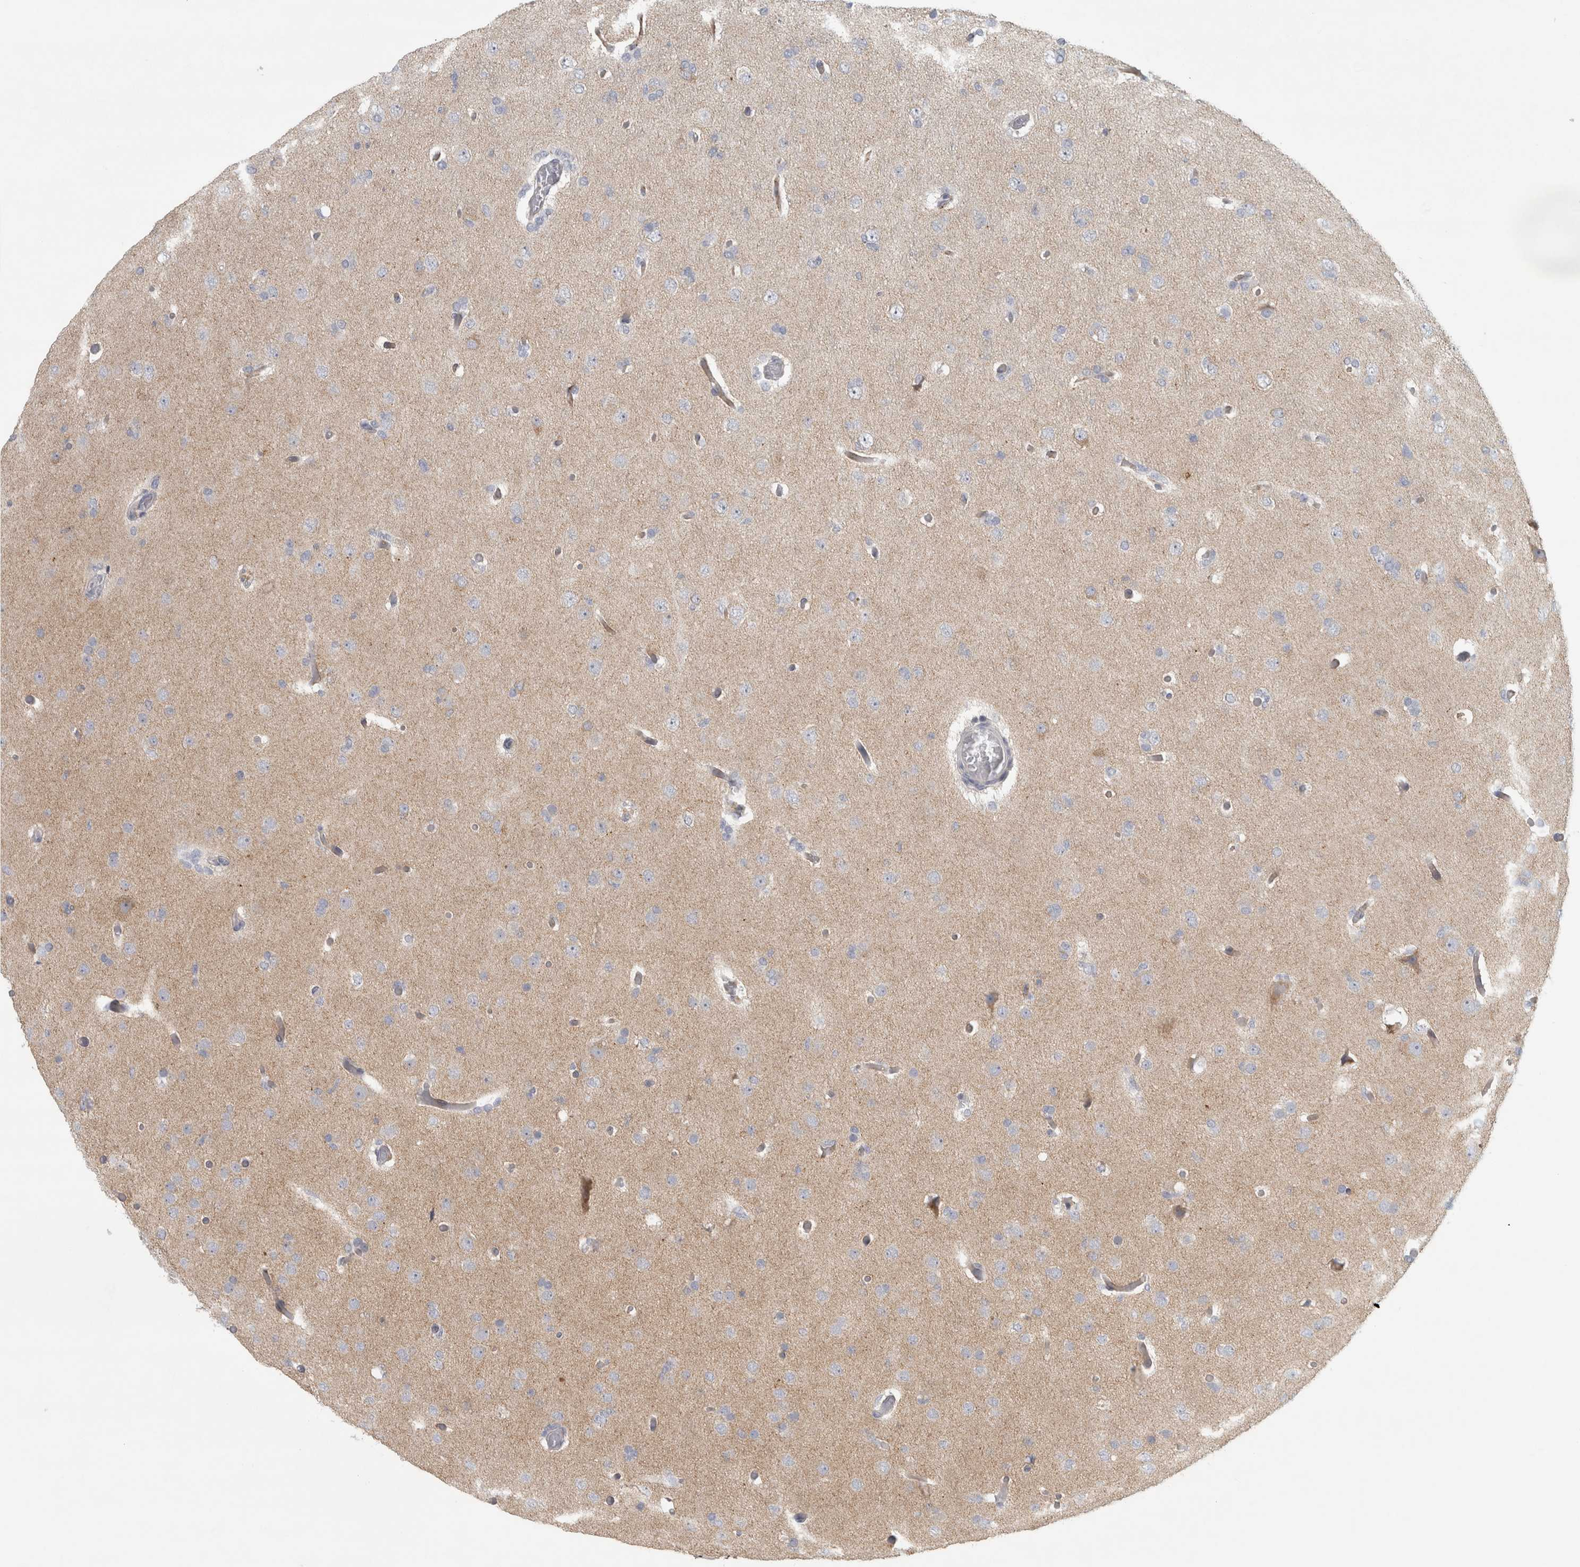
{"staining": {"intensity": "negative", "quantity": "none", "location": "none"}, "tissue": "glioma", "cell_type": "Tumor cells", "image_type": "cancer", "snomed": [{"axis": "morphology", "description": "Glioma, malignant, High grade"}, {"axis": "topography", "description": "Cerebral cortex"}], "caption": "High magnification brightfield microscopy of glioma stained with DAB (brown) and counterstained with hematoxylin (blue): tumor cells show no significant expression.", "gene": "PTPRN2", "patient": {"sex": "female", "age": 36}}